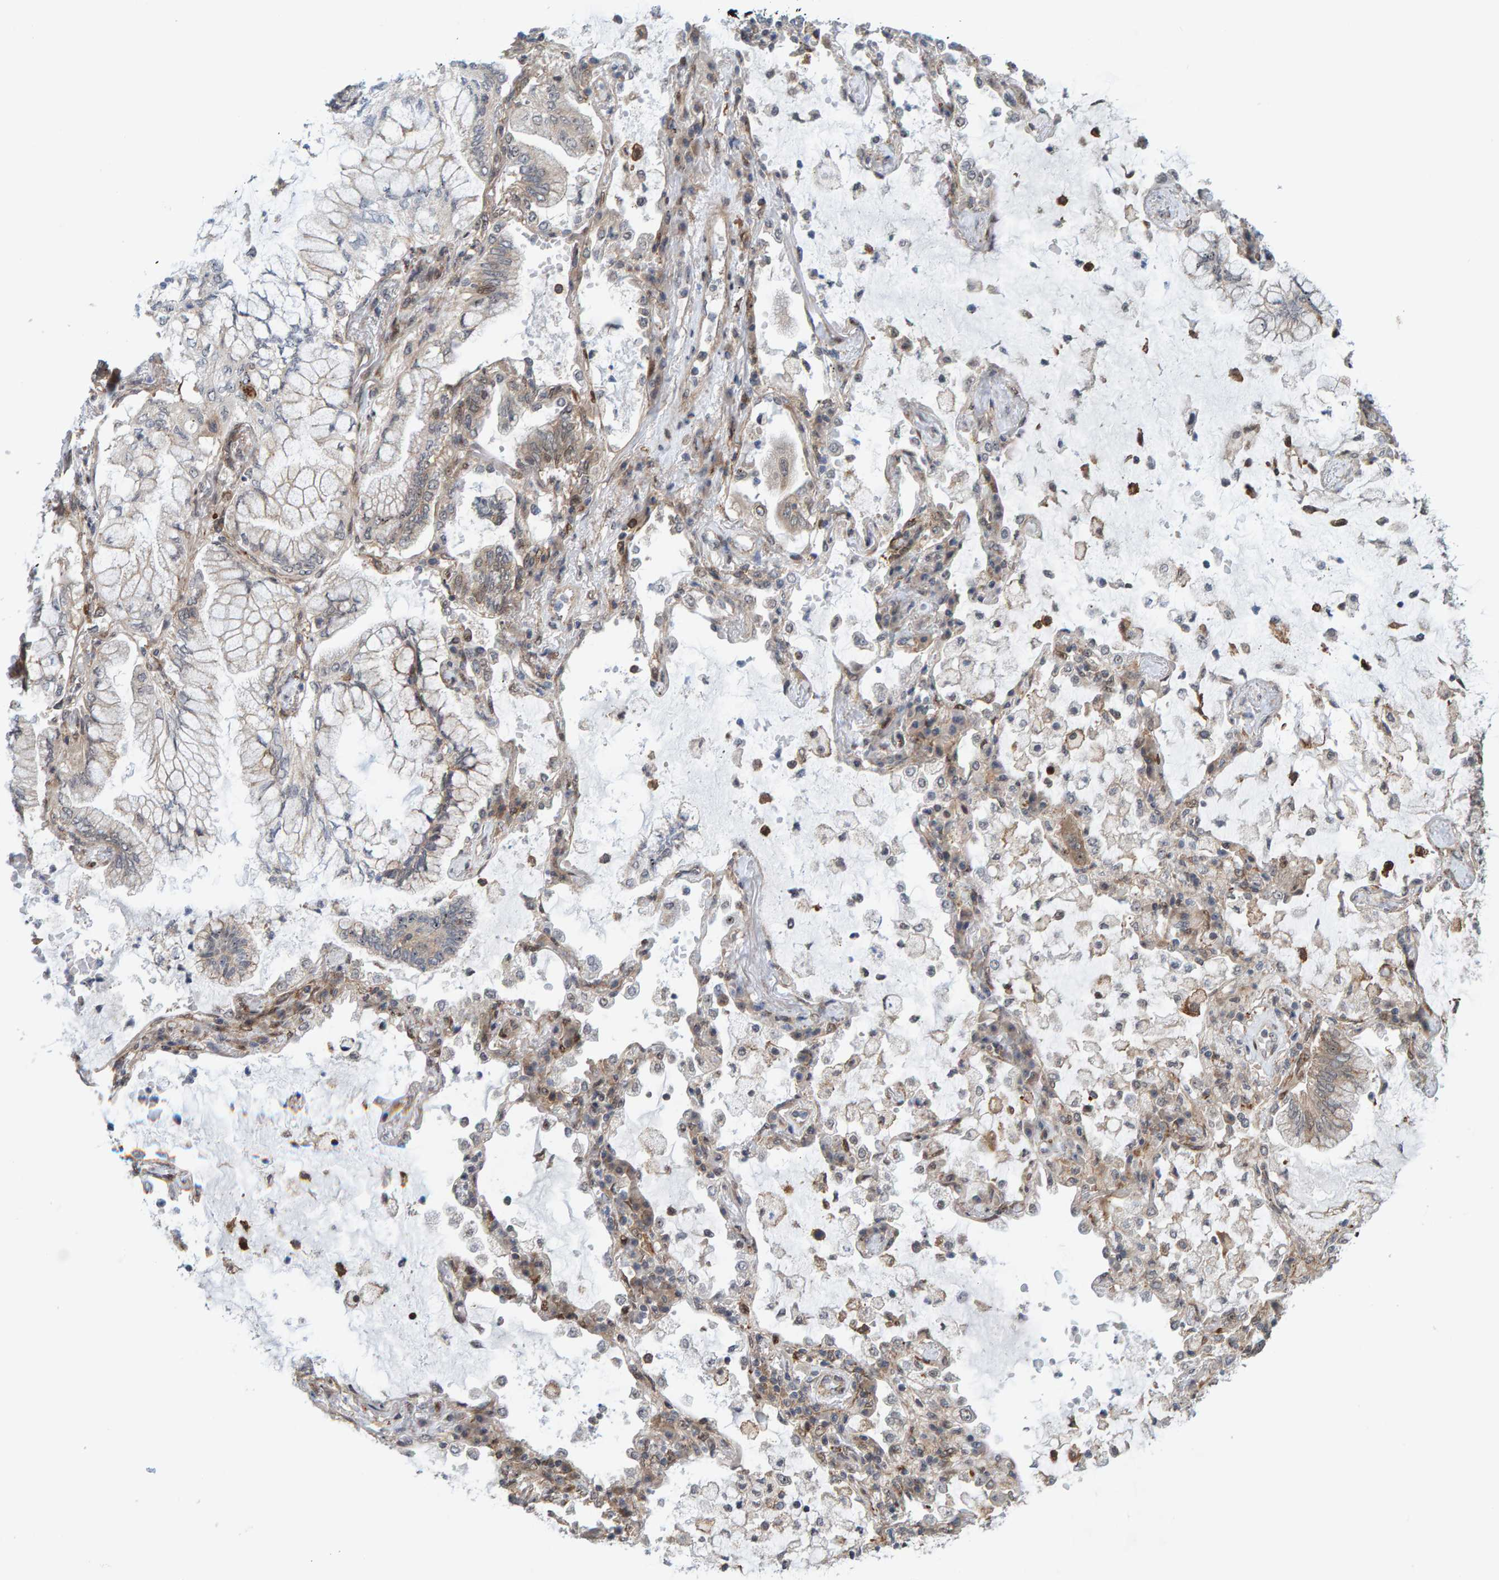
{"staining": {"intensity": "weak", "quantity": "<25%", "location": "cytoplasmic/membranous"}, "tissue": "lung cancer", "cell_type": "Tumor cells", "image_type": "cancer", "snomed": [{"axis": "morphology", "description": "Adenocarcinoma, NOS"}, {"axis": "topography", "description": "Lung"}], "caption": "IHC of human adenocarcinoma (lung) exhibits no positivity in tumor cells.", "gene": "ZNF366", "patient": {"sex": "female", "age": 70}}